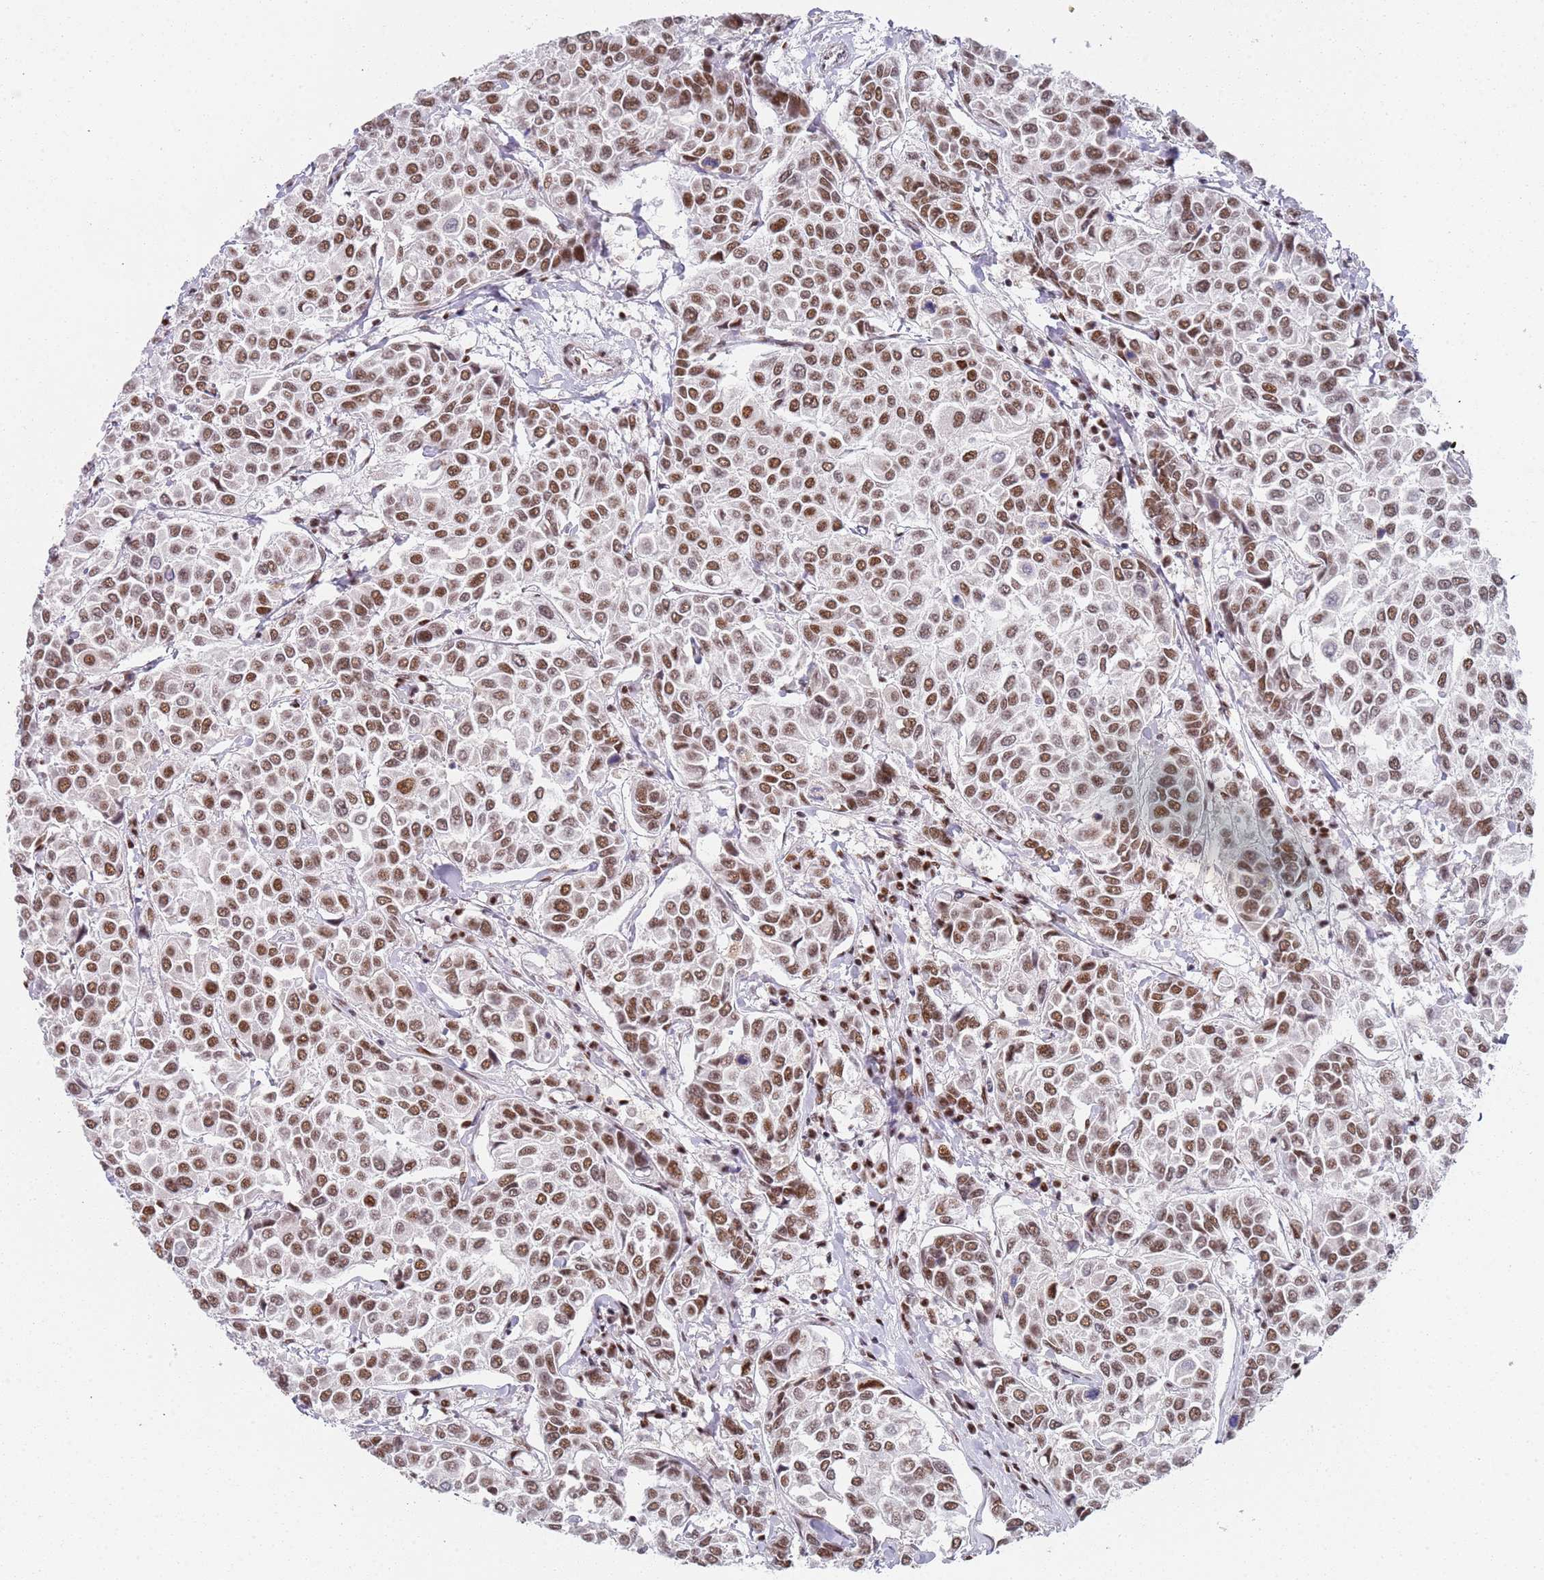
{"staining": {"intensity": "moderate", "quantity": ">75%", "location": "nuclear"}, "tissue": "breast cancer", "cell_type": "Tumor cells", "image_type": "cancer", "snomed": [{"axis": "morphology", "description": "Duct carcinoma"}, {"axis": "topography", "description": "Breast"}], "caption": "About >75% of tumor cells in human breast cancer show moderate nuclear protein positivity as visualized by brown immunohistochemical staining.", "gene": "AKAP8L", "patient": {"sex": "female", "age": 55}}